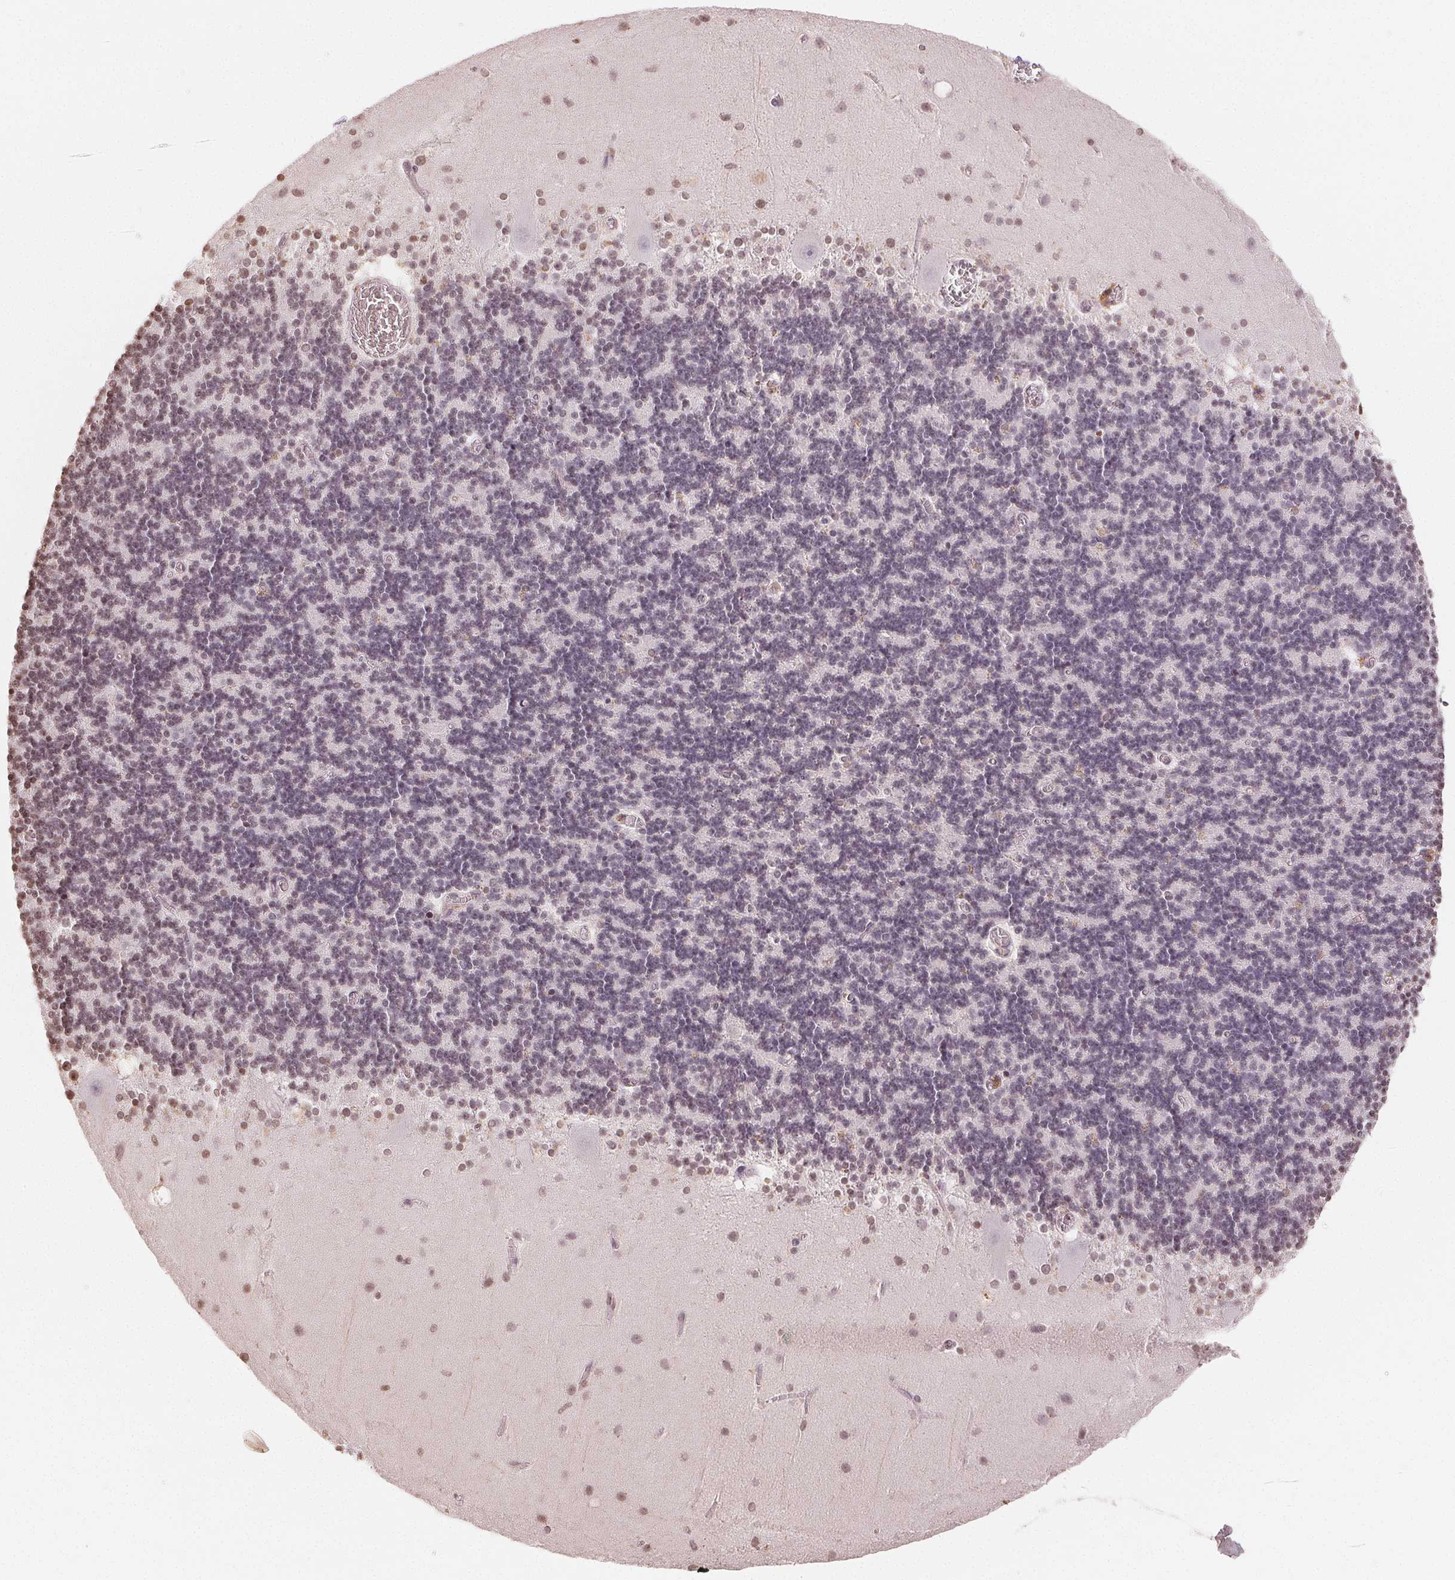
{"staining": {"intensity": "weak", "quantity": "25%-75%", "location": "nuclear"}, "tissue": "cerebellum", "cell_type": "Cells in granular layer", "image_type": "normal", "snomed": [{"axis": "morphology", "description": "Normal tissue, NOS"}, {"axis": "topography", "description": "Cerebellum"}], "caption": "A brown stain labels weak nuclear staining of a protein in cells in granular layer of normal cerebellum. (DAB (3,3'-diaminobenzidine) IHC, brown staining for protein, blue staining for nuclei).", "gene": "TBP", "patient": {"sex": "male", "age": 70}}